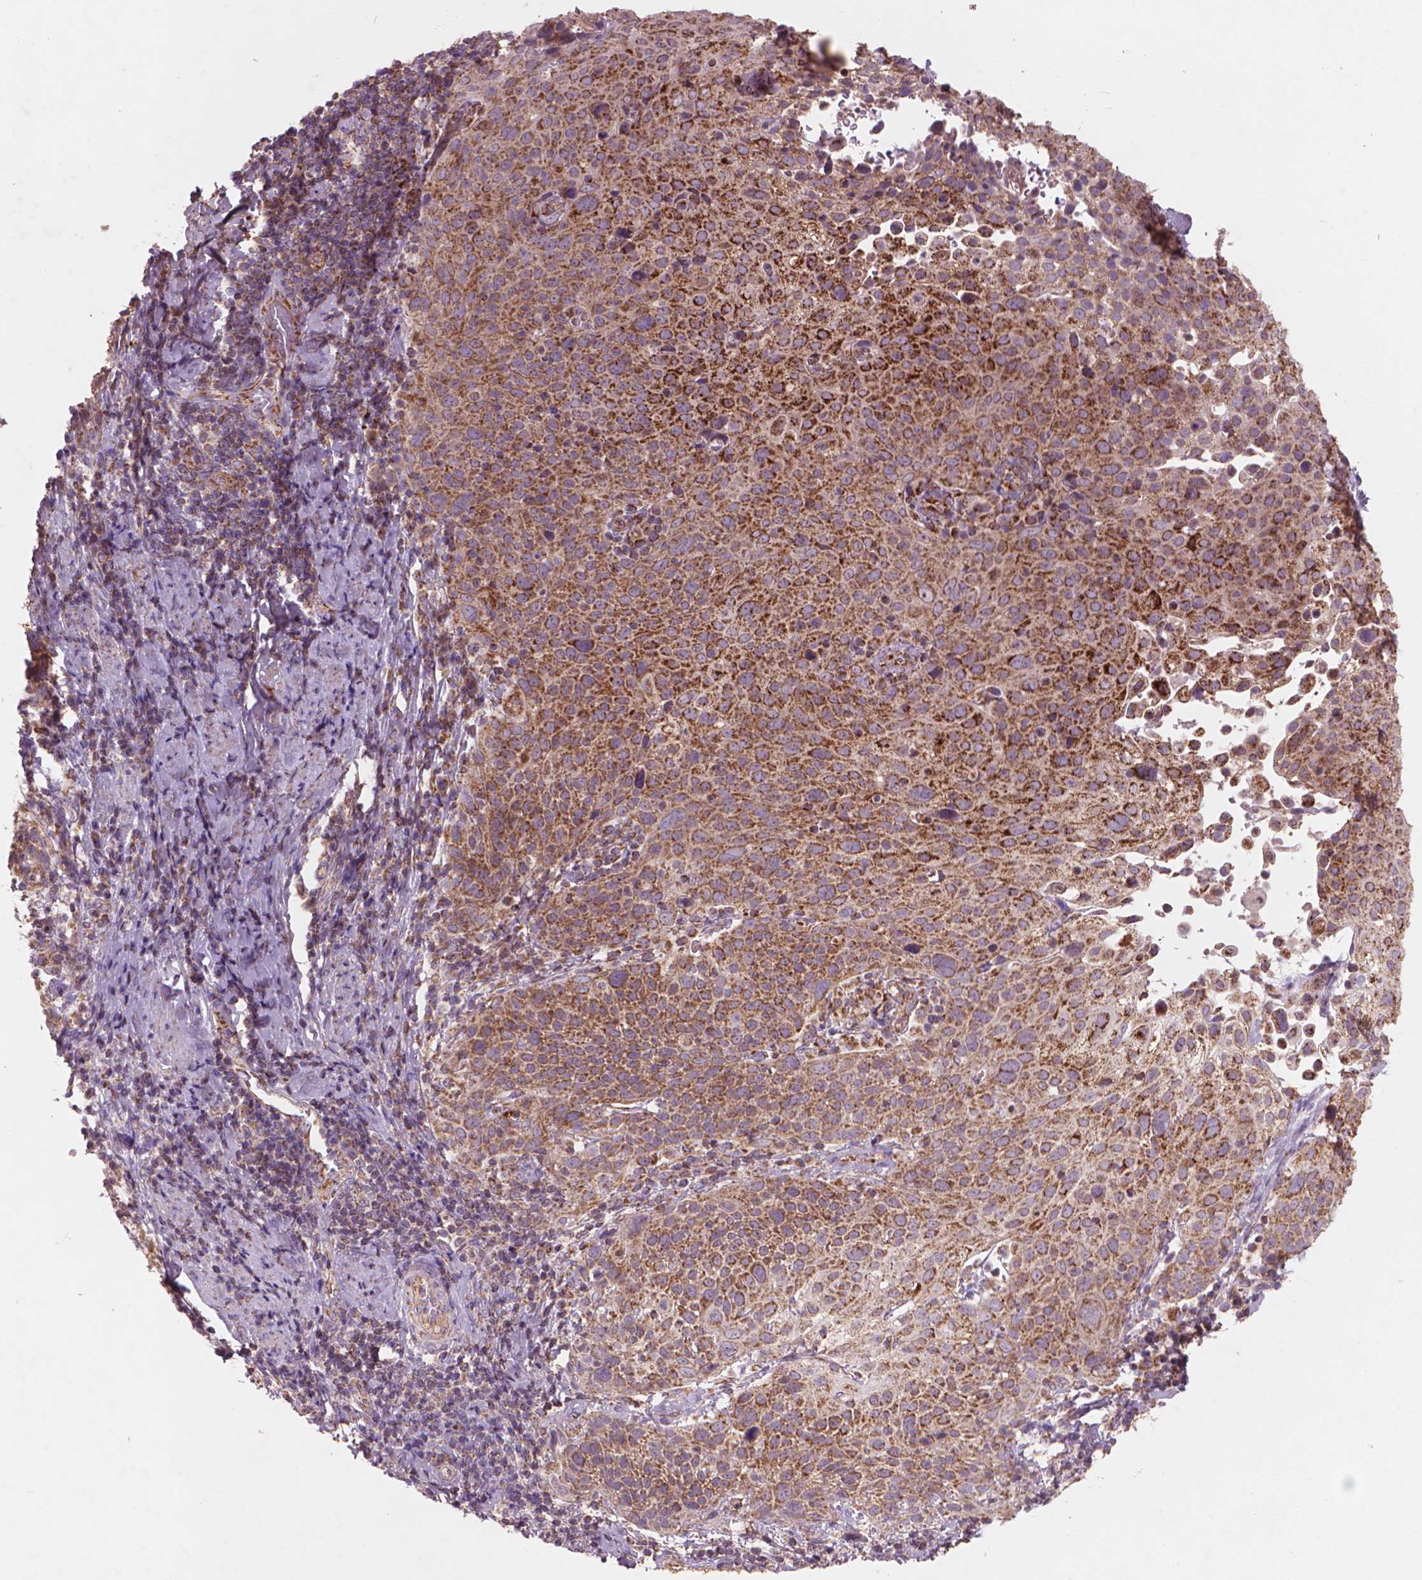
{"staining": {"intensity": "moderate", "quantity": ">75%", "location": "cytoplasmic/membranous"}, "tissue": "cervical cancer", "cell_type": "Tumor cells", "image_type": "cancer", "snomed": [{"axis": "morphology", "description": "Squamous cell carcinoma, NOS"}, {"axis": "topography", "description": "Cervix"}], "caption": "Cervical cancer (squamous cell carcinoma) stained for a protein demonstrates moderate cytoplasmic/membranous positivity in tumor cells.", "gene": "NLRX1", "patient": {"sex": "female", "age": 61}}